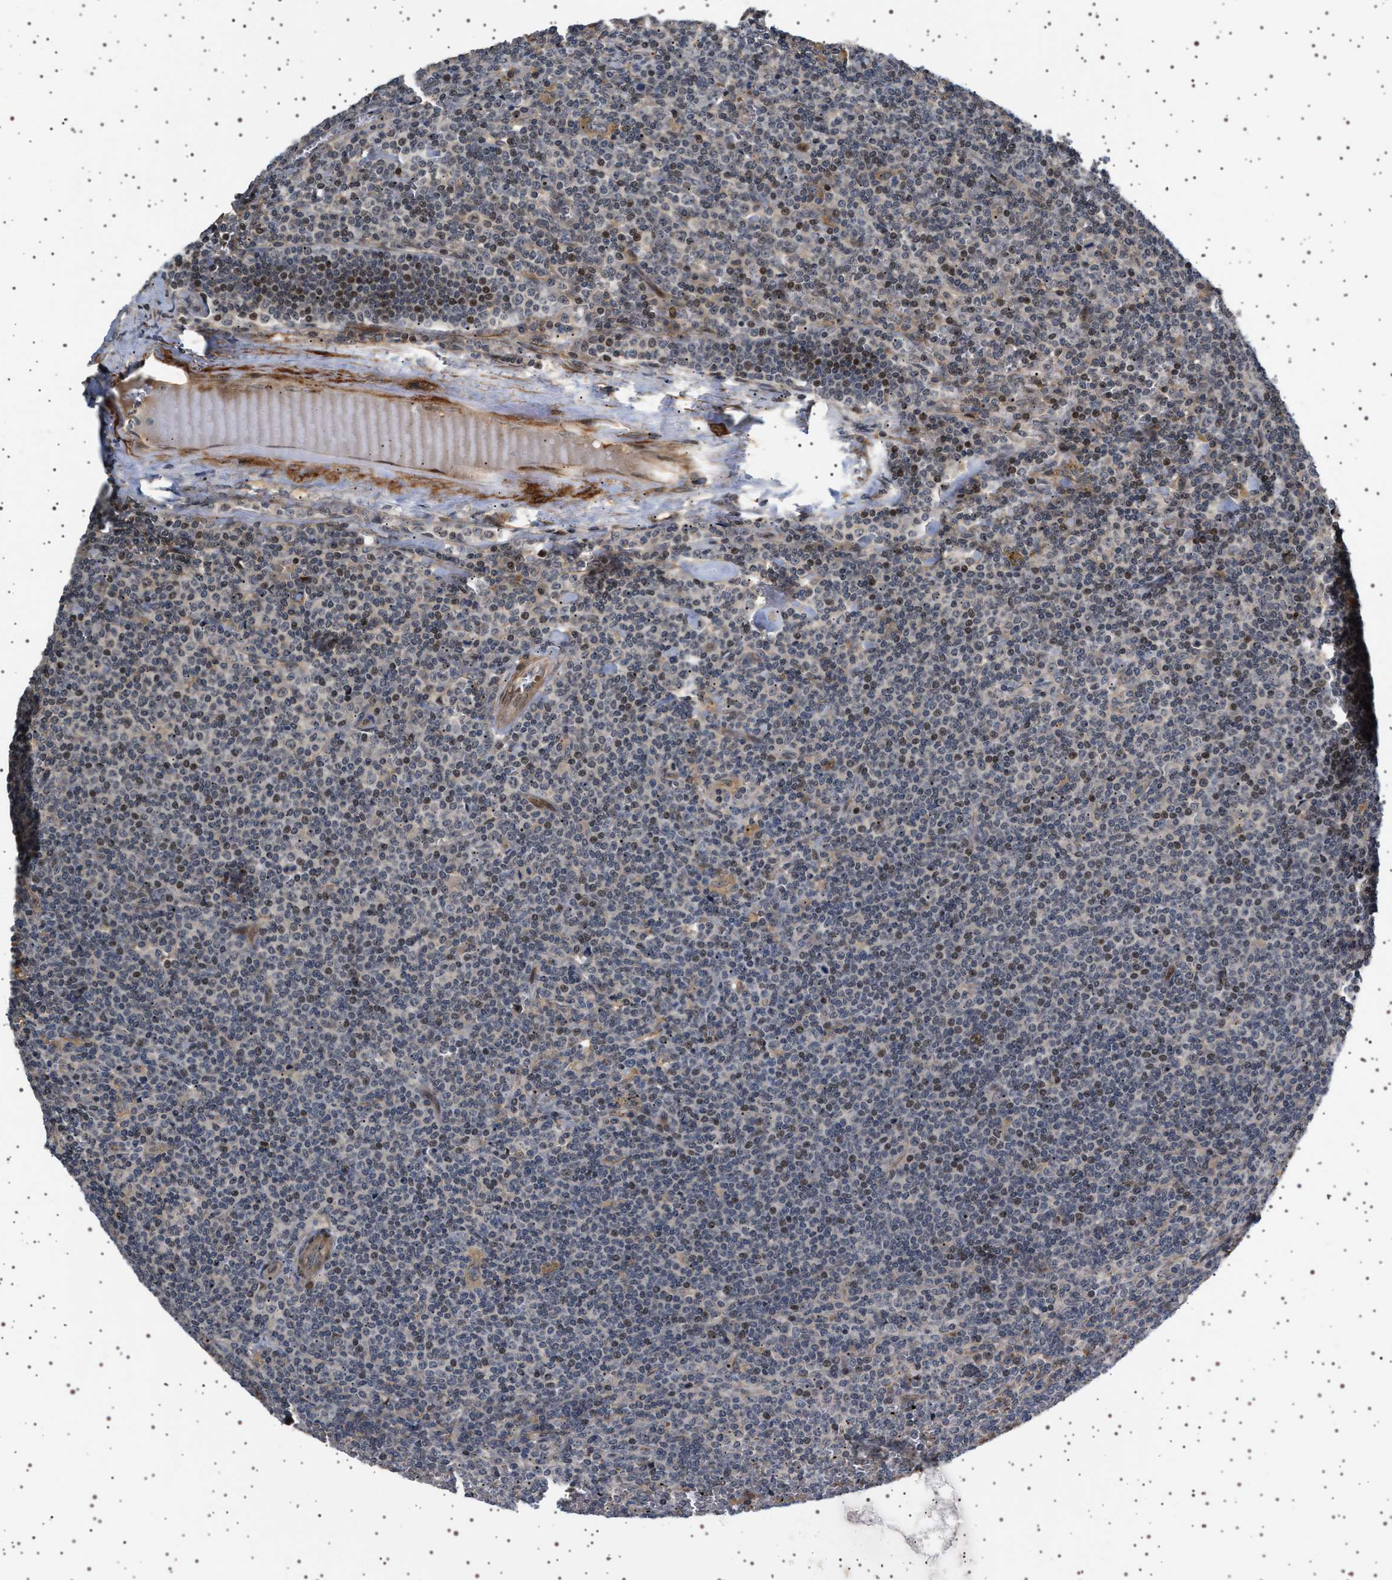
{"staining": {"intensity": "negative", "quantity": "none", "location": "none"}, "tissue": "lymphoma", "cell_type": "Tumor cells", "image_type": "cancer", "snomed": [{"axis": "morphology", "description": "Malignant lymphoma, non-Hodgkin's type, Low grade"}, {"axis": "topography", "description": "Spleen"}], "caption": "An immunohistochemistry (IHC) histopathology image of lymphoma is shown. There is no staining in tumor cells of lymphoma.", "gene": "BAG3", "patient": {"sex": "female", "age": 19}}